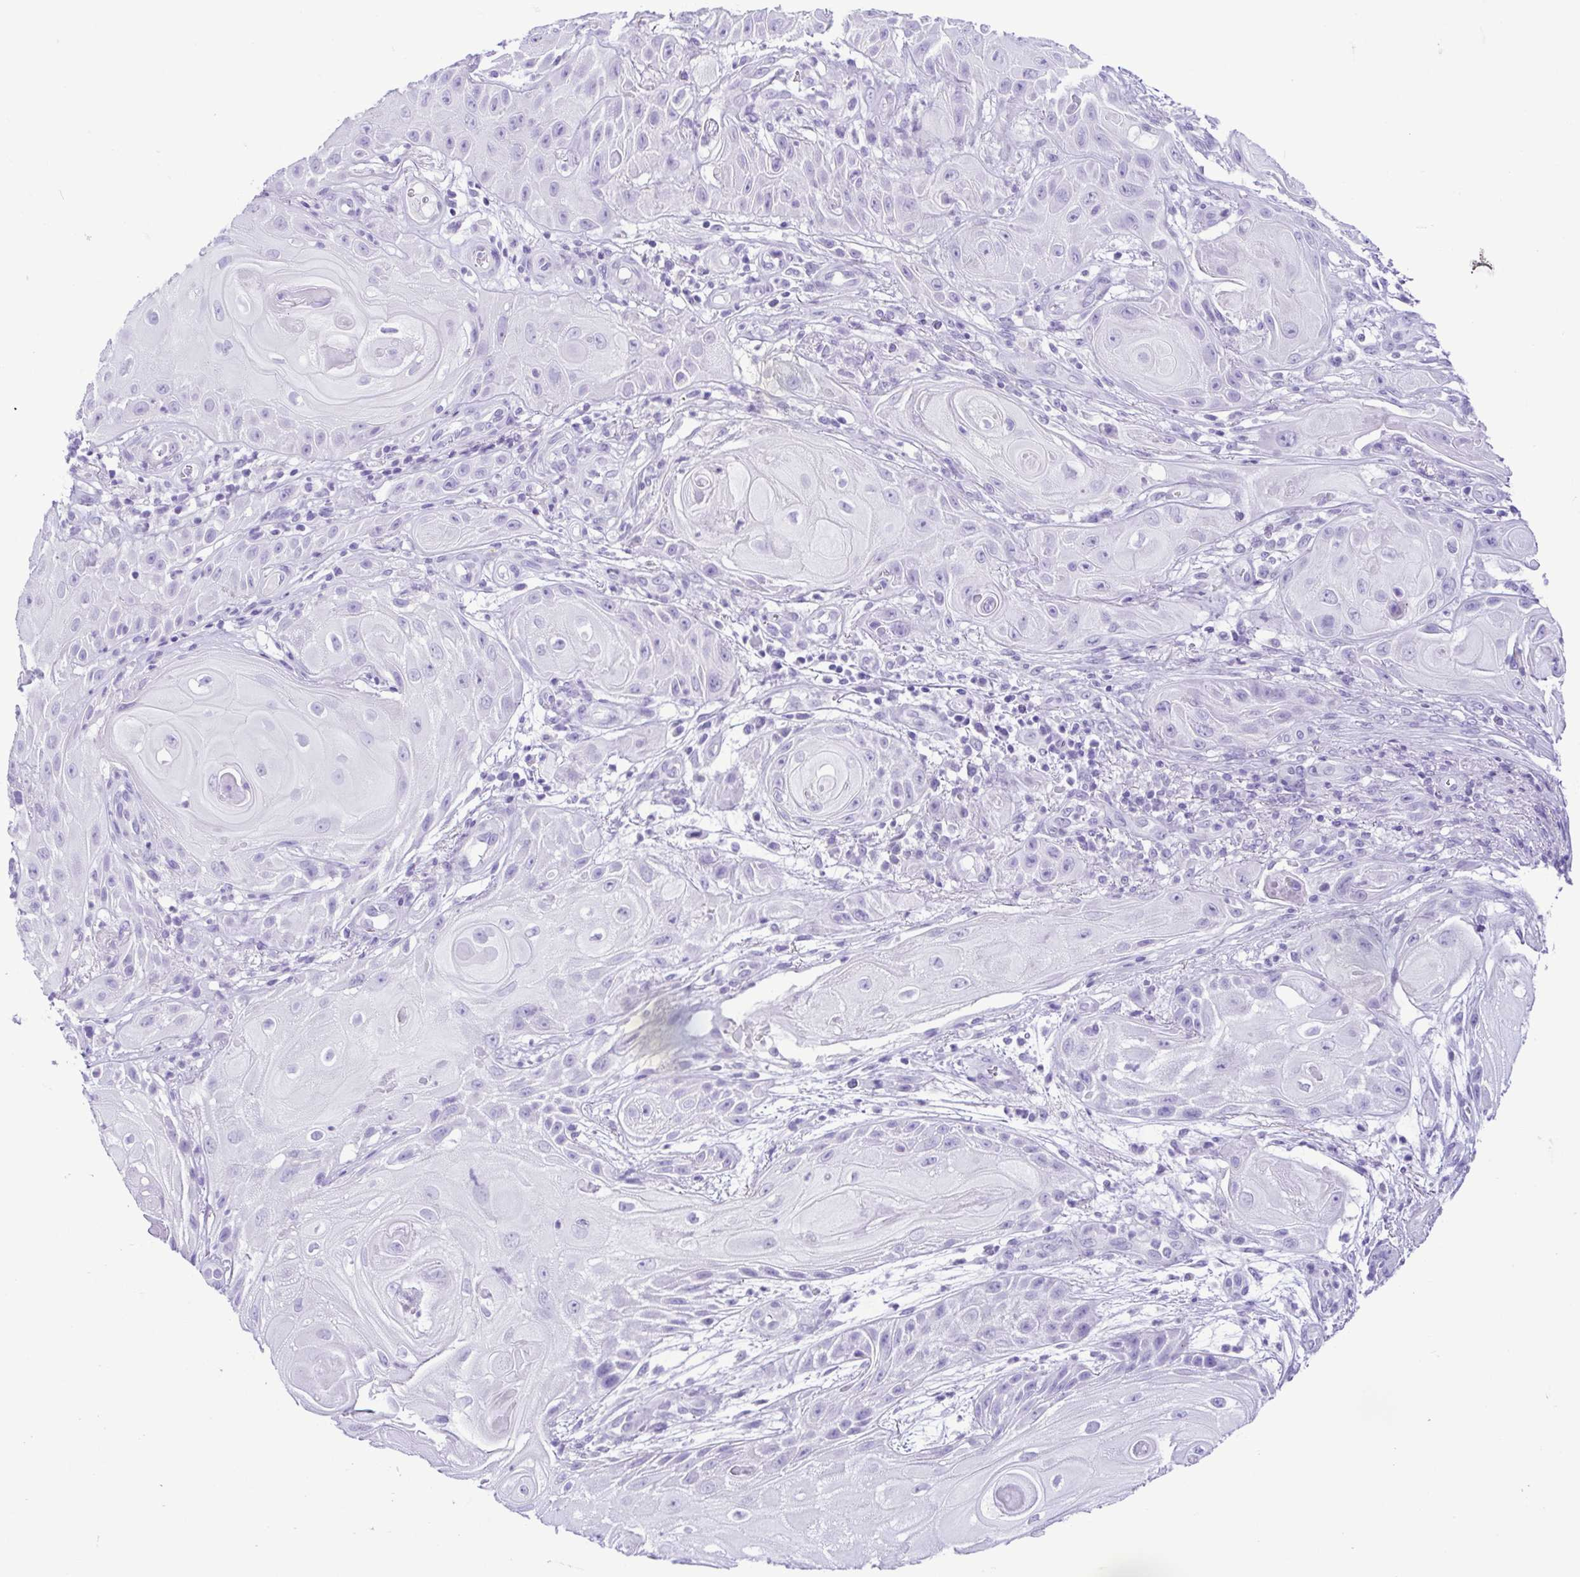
{"staining": {"intensity": "negative", "quantity": "none", "location": "none"}, "tissue": "skin cancer", "cell_type": "Tumor cells", "image_type": "cancer", "snomed": [{"axis": "morphology", "description": "Squamous cell carcinoma, NOS"}, {"axis": "topography", "description": "Skin"}], "caption": "Skin squamous cell carcinoma was stained to show a protein in brown. There is no significant staining in tumor cells.", "gene": "SPATA16", "patient": {"sex": "male", "age": 62}}